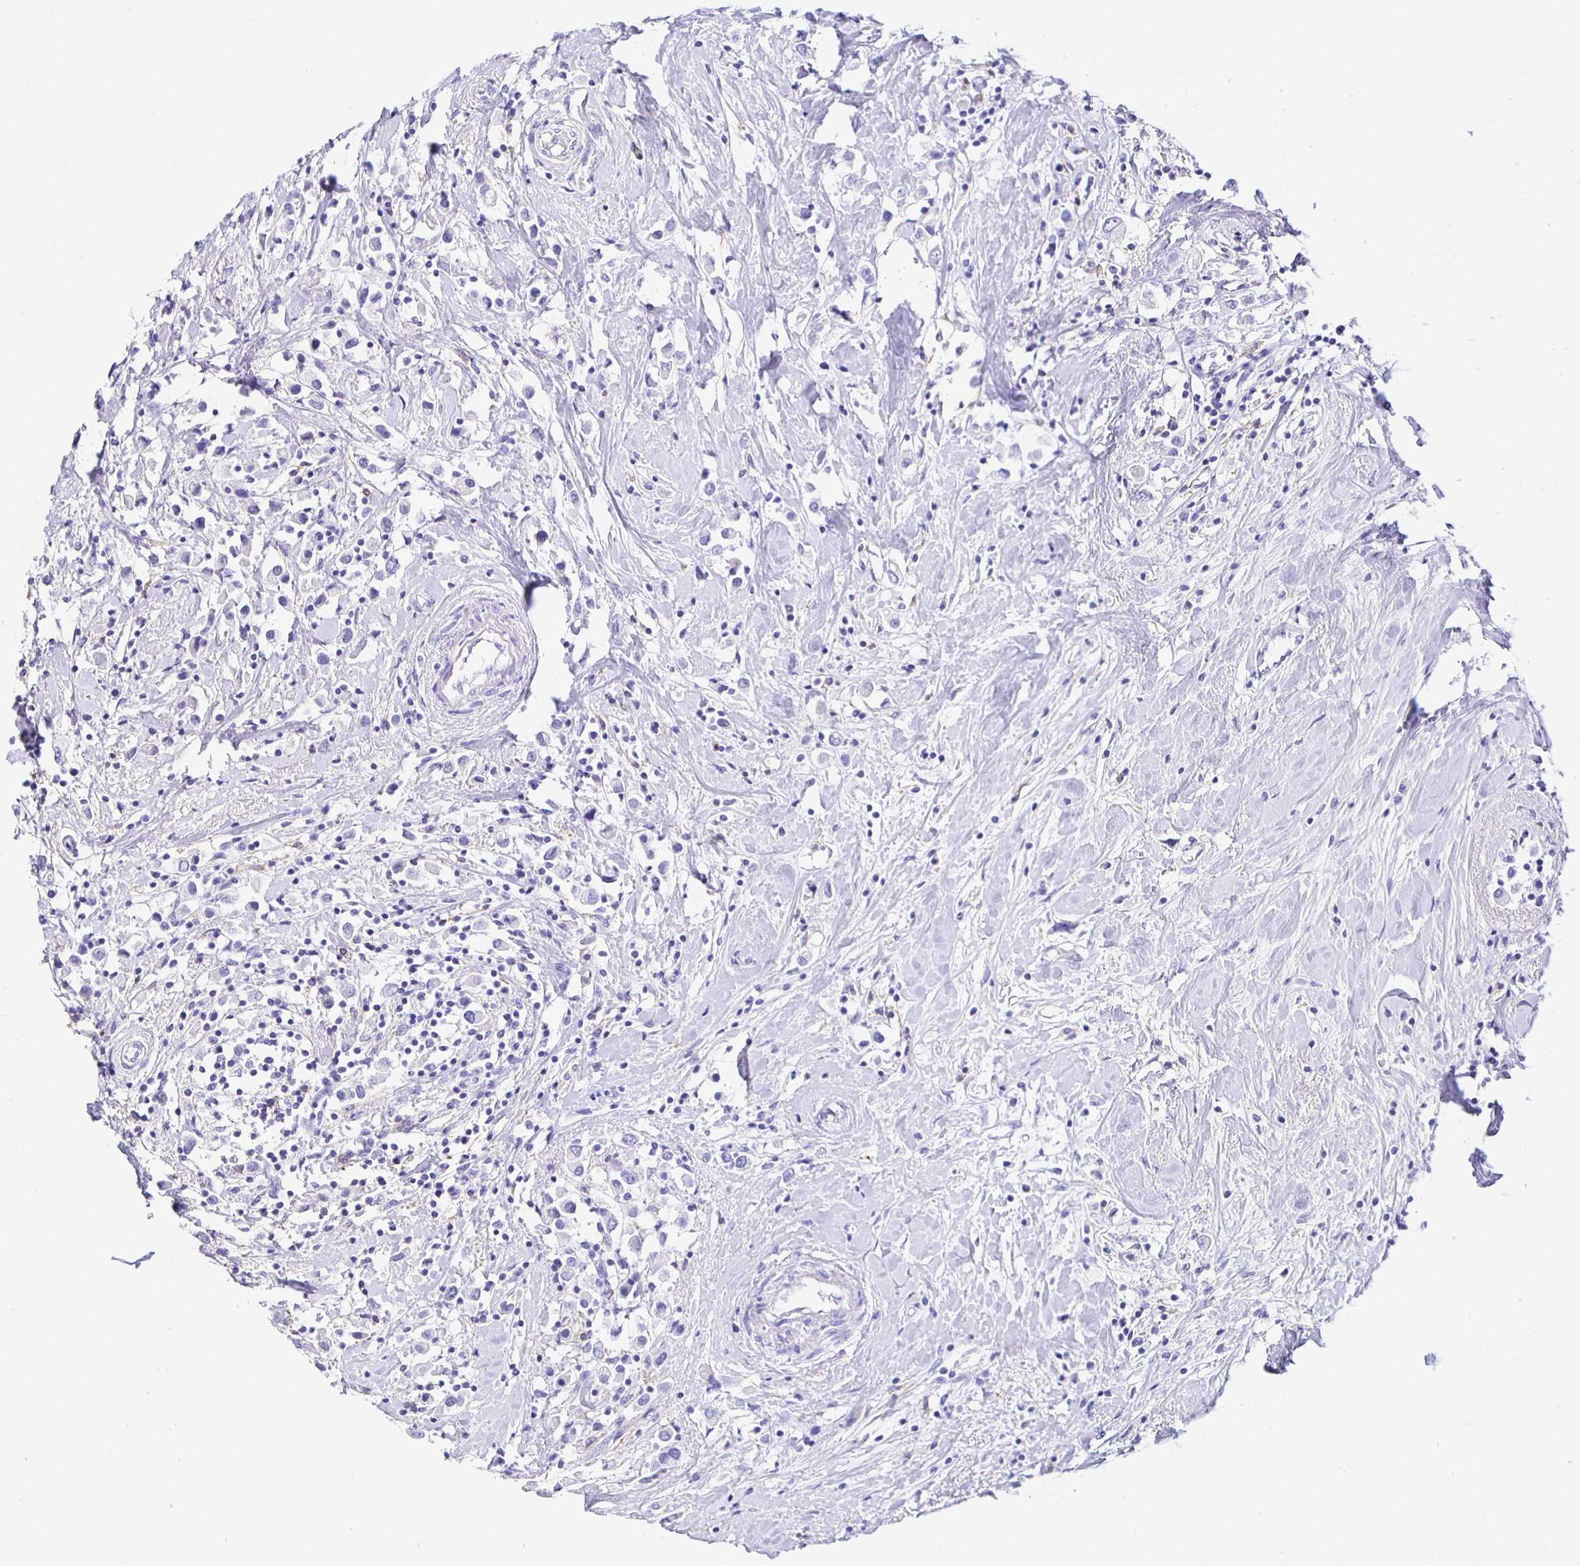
{"staining": {"intensity": "negative", "quantity": "none", "location": "none"}, "tissue": "breast cancer", "cell_type": "Tumor cells", "image_type": "cancer", "snomed": [{"axis": "morphology", "description": "Duct carcinoma"}, {"axis": "topography", "description": "Breast"}], "caption": "A histopathology image of breast cancer stained for a protein demonstrates no brown staining in tumor cells. (Brightfield microscopy of DAB (3,3'-diaminobenzidine) IHC at high magnification).", "gene": "UMOD", "patient": {"sex": "female", "age": 61}}